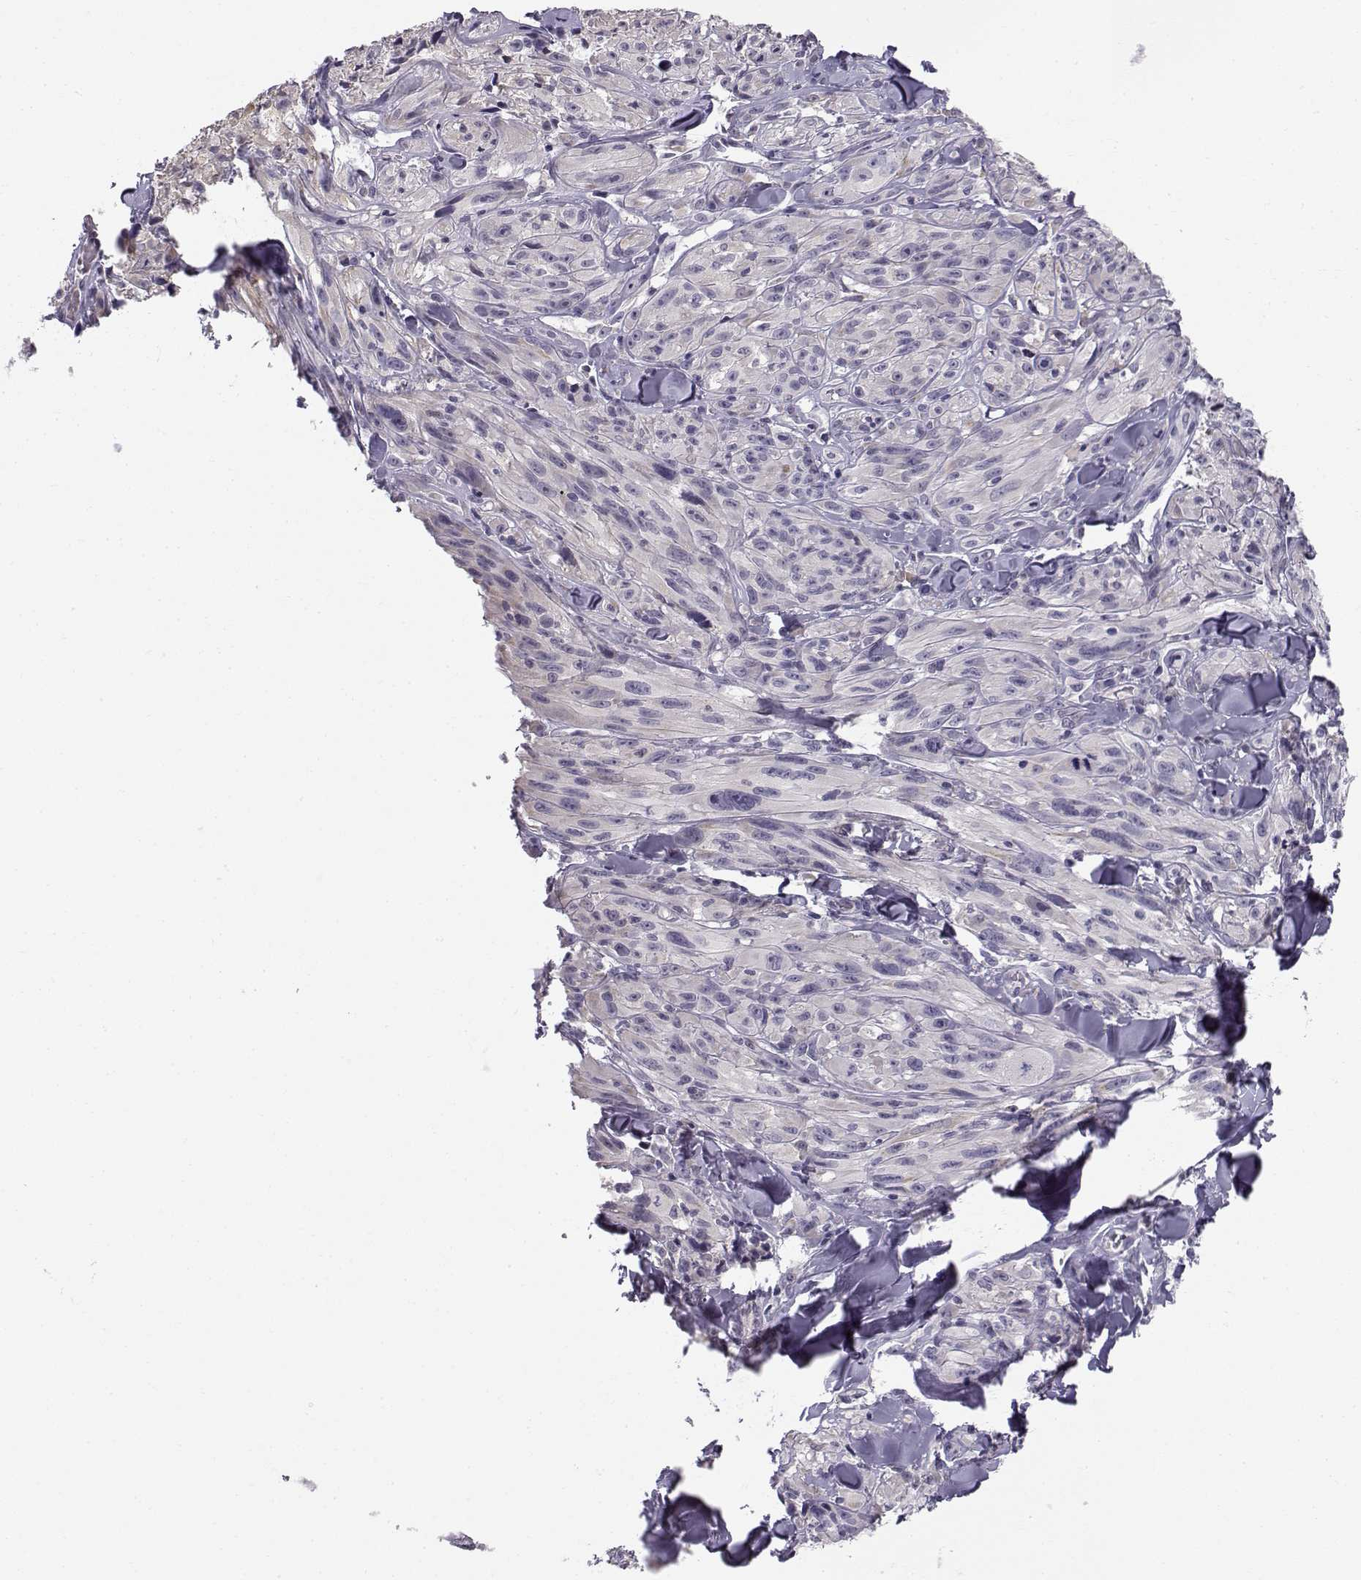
{"staining": {"intensity": "negative", "quantity": "none", "location": "none"}, "tissue": "melanoma", "cell_type": "Tumor cells", "image_type": "cancer", "snomed": [{"axis": "morphology", "description": "Malignant melanoma, NOS"}, {"axis": "topography", "description": "Skin"}], "caption": "The IHC photomicrograph has no significant expression in tumor cells of malignant melanoma tissue. (DAB (3,3'-diaminobenzidine) immunohistochemistry, high magnification).", "gene": "ACSL6", "patient": {"sex": "male", "age": 67}}